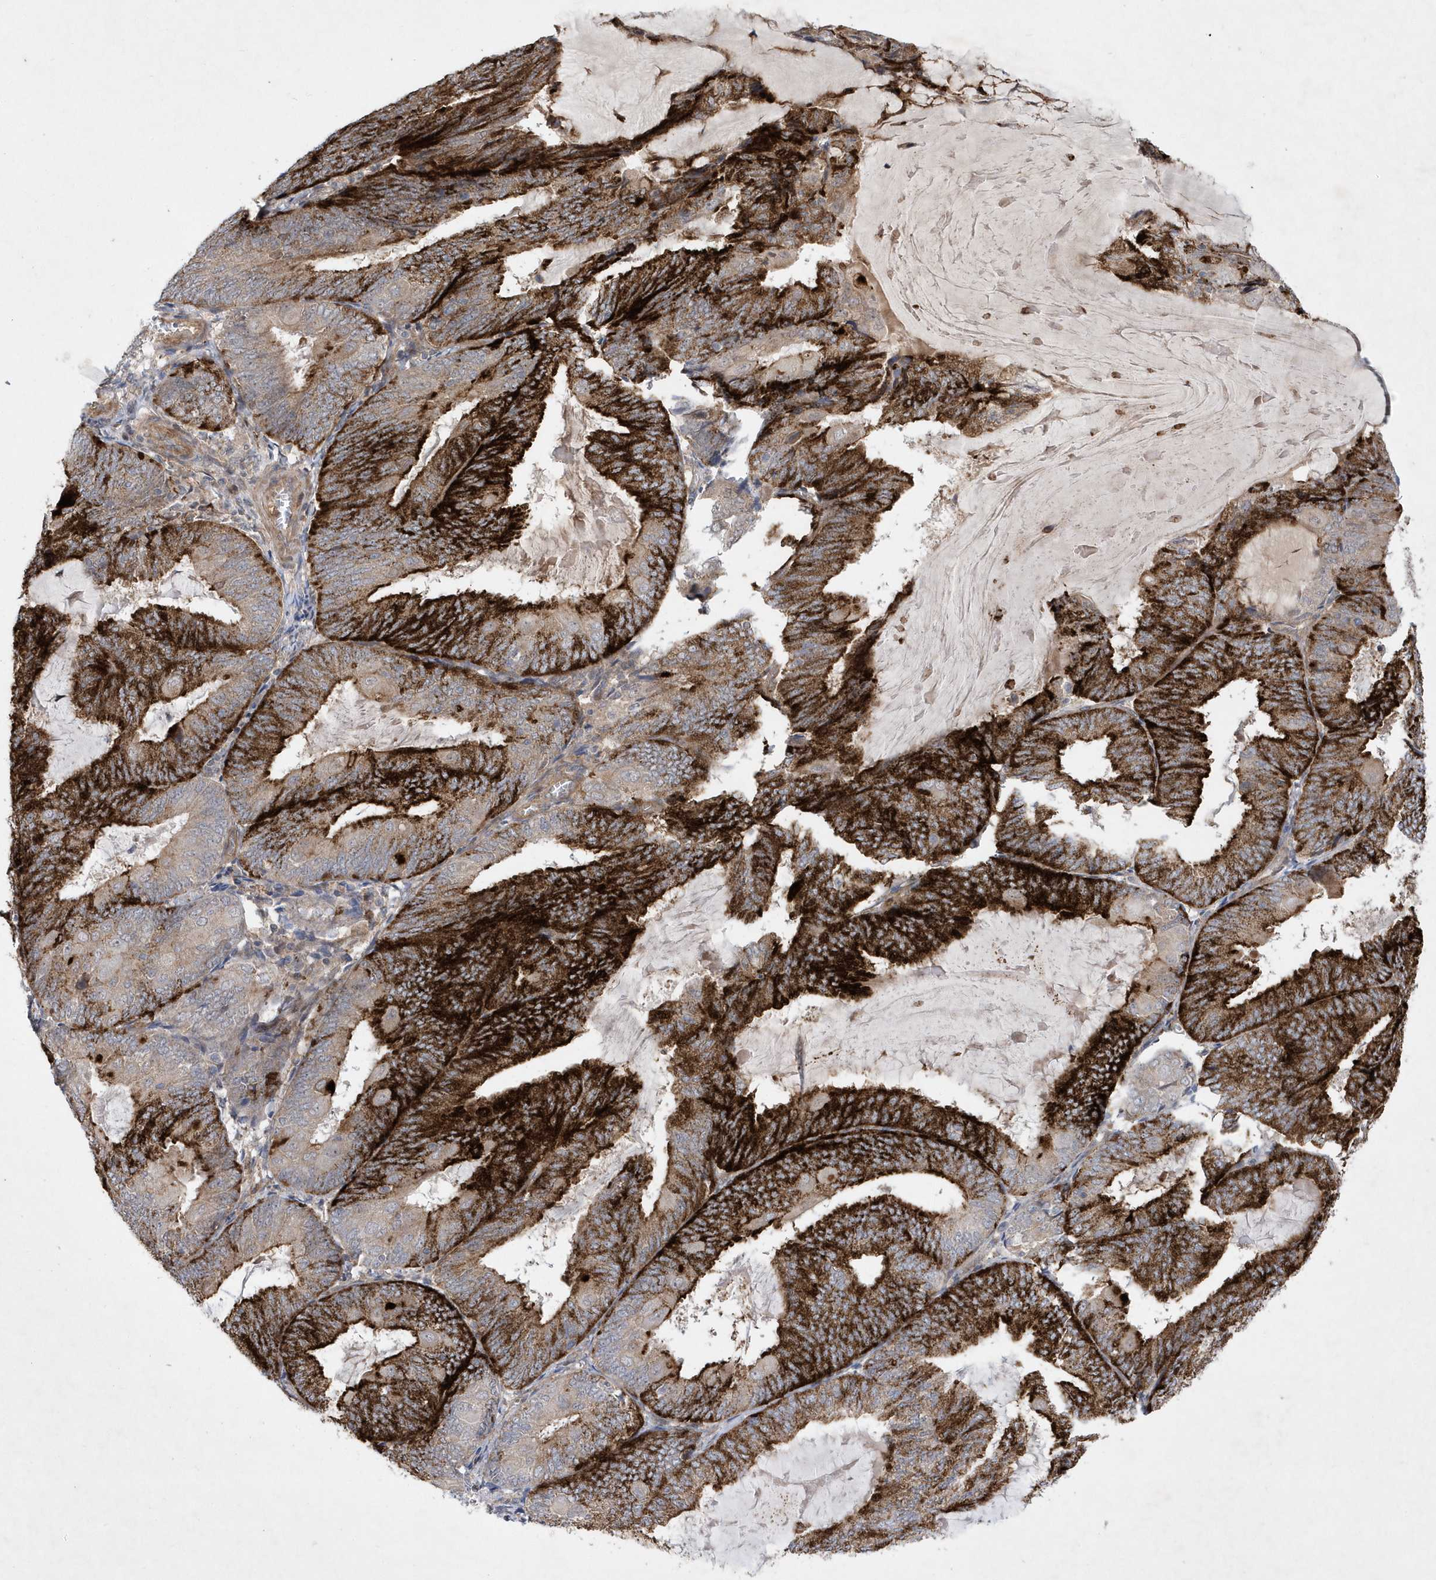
{"staining": {"intensity": "strong", "quantity": "25%-75%", "location": "cytoplasmic/membranous"}, "tissue": "endometrial cancer", "cell_type": "Tumor cells", "image_type": "cancer", "snomed": [{"axis": "morphology", "description": "Adenocarcinoma, NOS"}, {"axis": "topography", "description": "Endometrium"}], "caption": "Immunohistochemistry staining of adenocarcinoma (endometrial), which demonstrates high levels of strong cytoplasmic/membranous positivity in approximately 25%-75% of tumor cells indicating strong cytoplasmic/membranous protein expression. The staining was performed using DAB (3,3'-diaminobenzidine) (brown) for protein detection and nuclei were counterstained in hematoxylin (blue).", "gene": "LONRF2", "patient": {"sex": "female", "age": 81}}